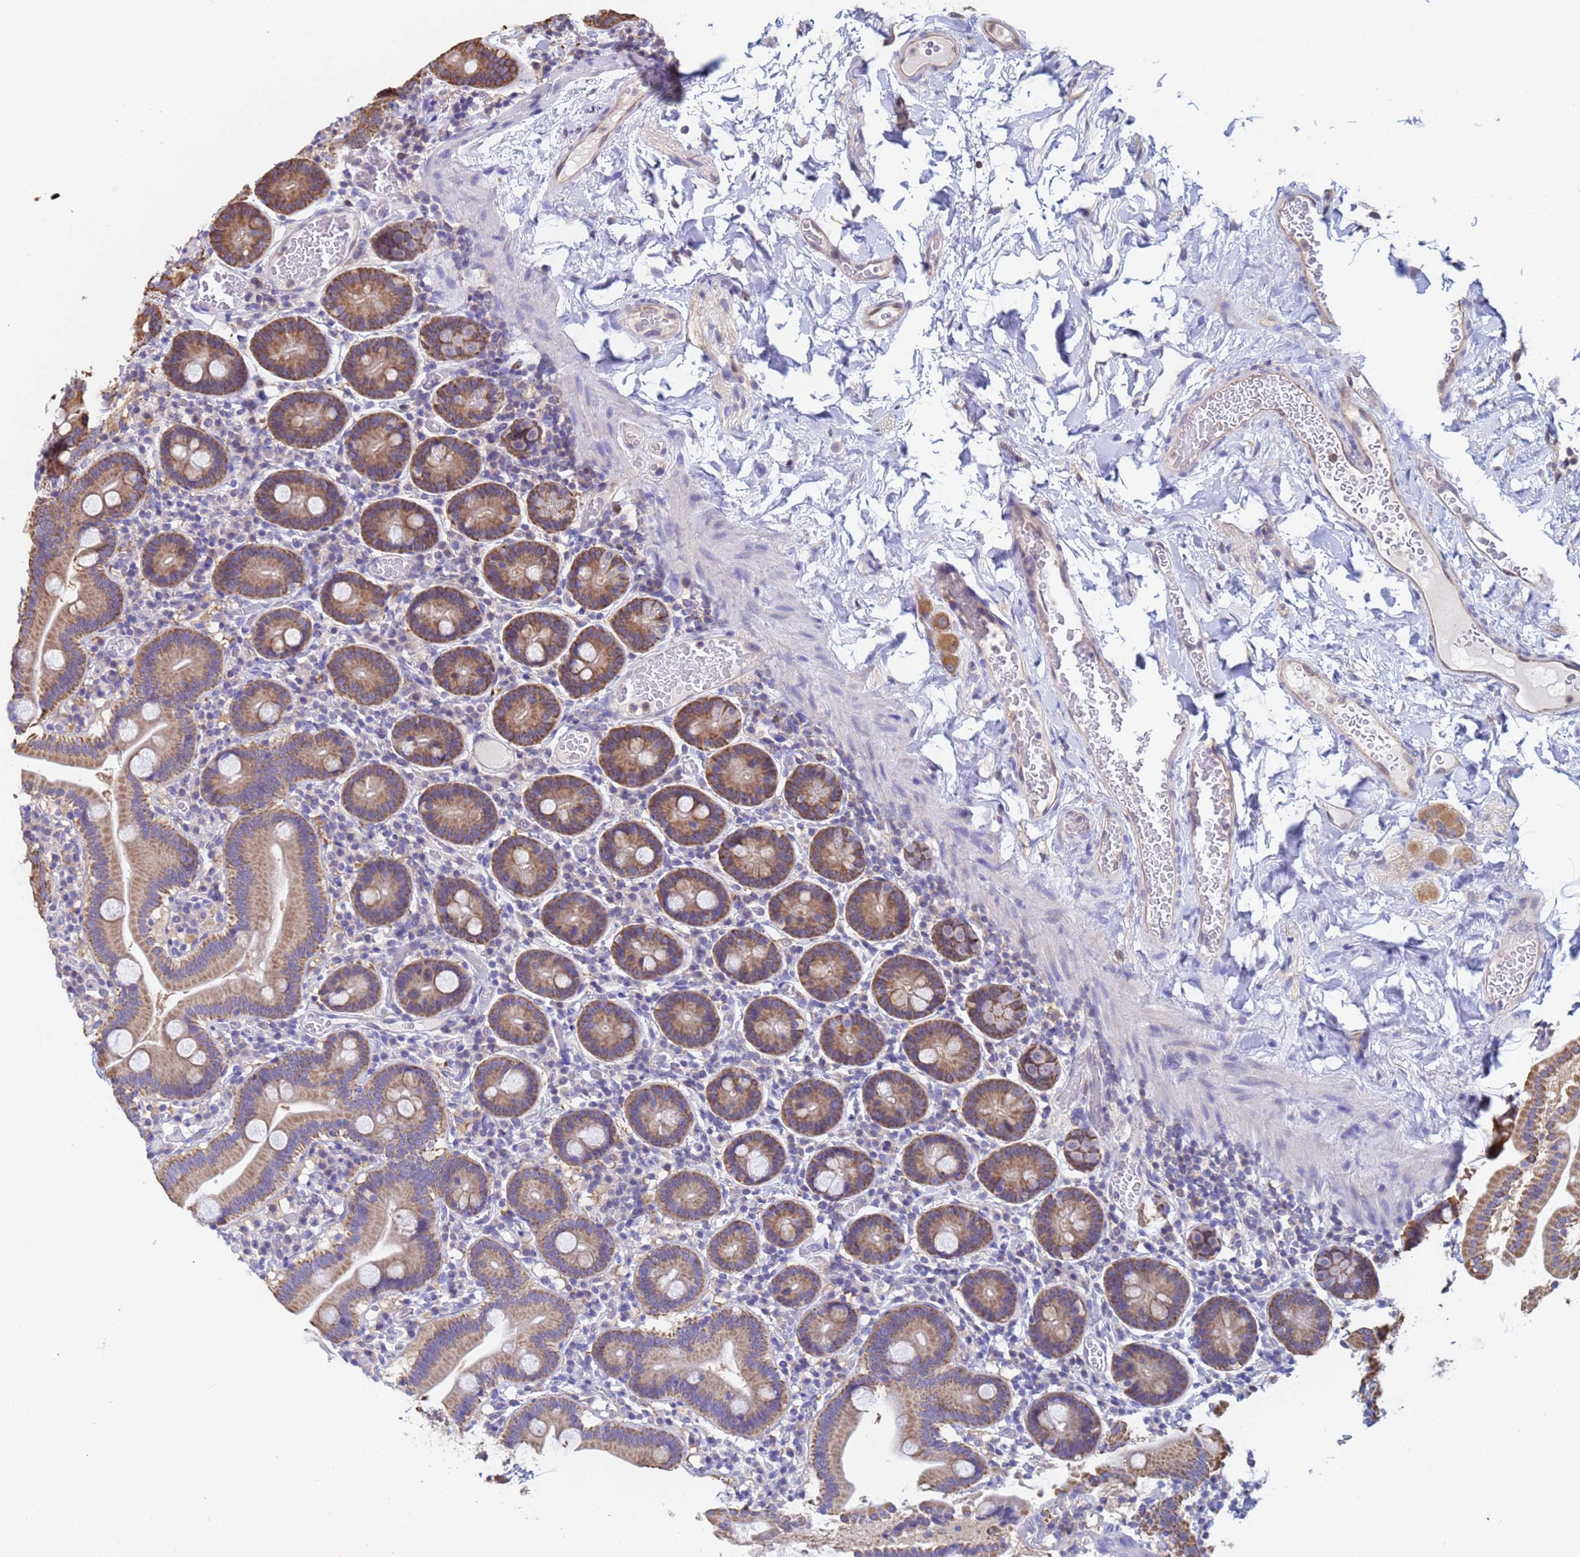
{"staining": {"intensity": "moderate", "quantity": ">75%", "location": "cytoplasmic/membranous"}, "tissue": "duodenum", "cell_type": "Glandular cells", "image_type": "normal", "snomed": [{"axis": "morphology", "description": "Normal tissue, NOS"}, {"axis": "topography", "description": "Duodenum"}], "caption": "This is a micrograph of immunohistochemistry staining of unremarkable duodenum, which shows moderate positivity in the cytoplasmic/membranous of glandular cells.", "gene": "FAM25A", "patient": {"sex": "male", "age": 55}}